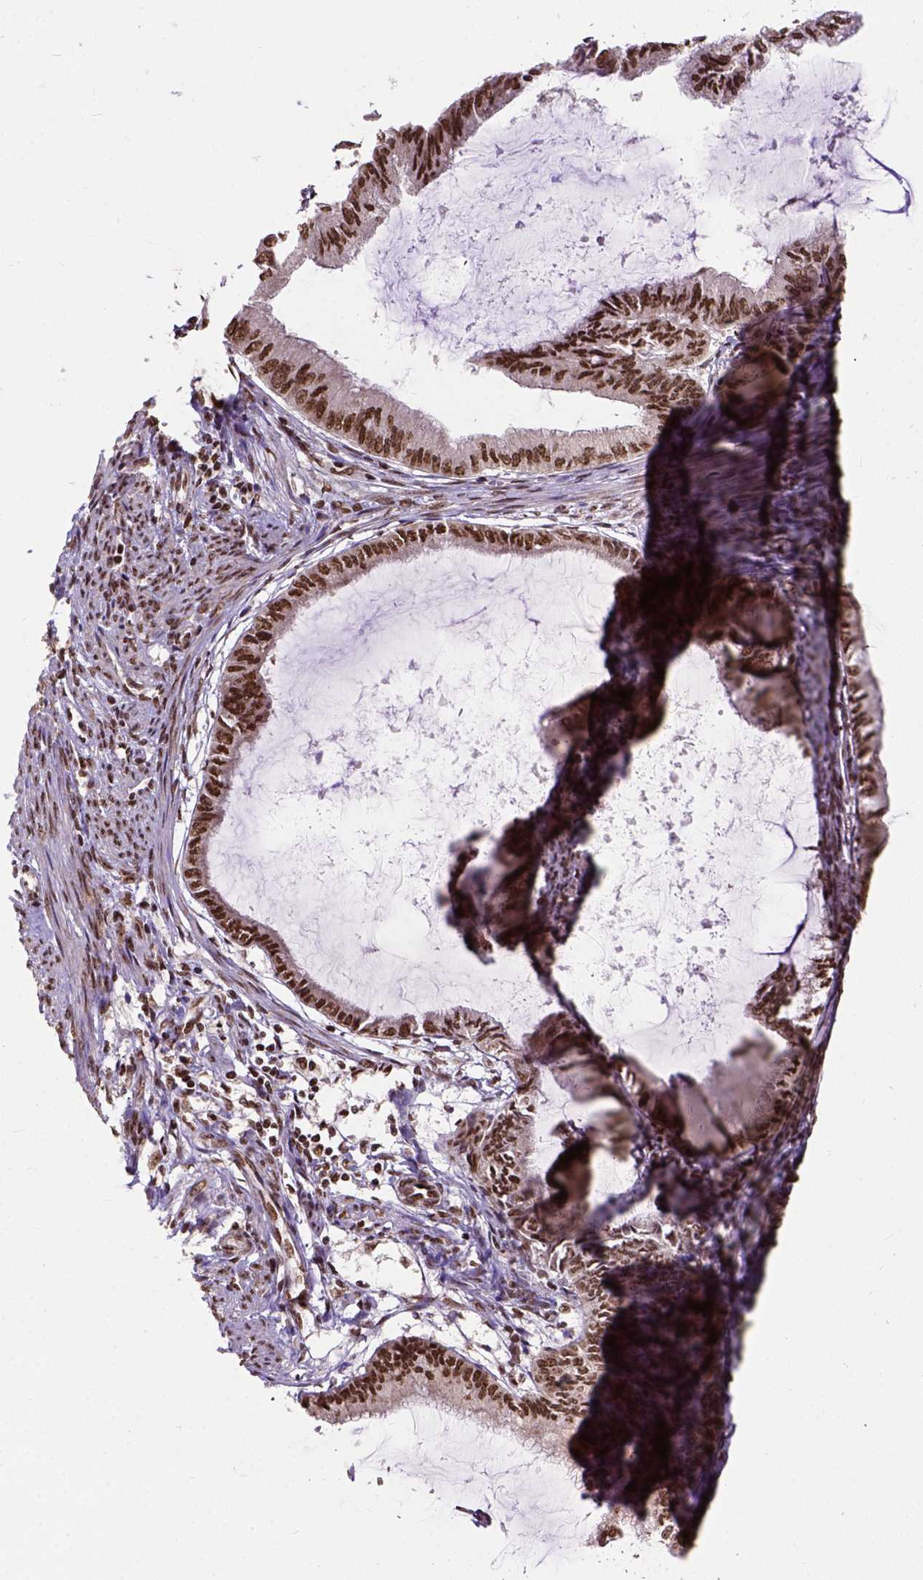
{"staining": {"intensity": "strong", "quantity": ">75%", "location": "nuclear"}, "tissue": "endometrial cancer", "cell_type": "Tumor cells", "image_type": "cancer", "snomed": [{"axis": "morphology", "description": "Adenocarcinoma, NOS"}, {"axis": "topography", "description": "Endometrium"}], "caption": "Approximately >75% of tumor cells in endometrial adenocarcinoma display strong nuclear protein expression as visualized by brown immunohistochemical staining.", "gene": "NACC1", "patient": {"sex": "female", "age": 86}}